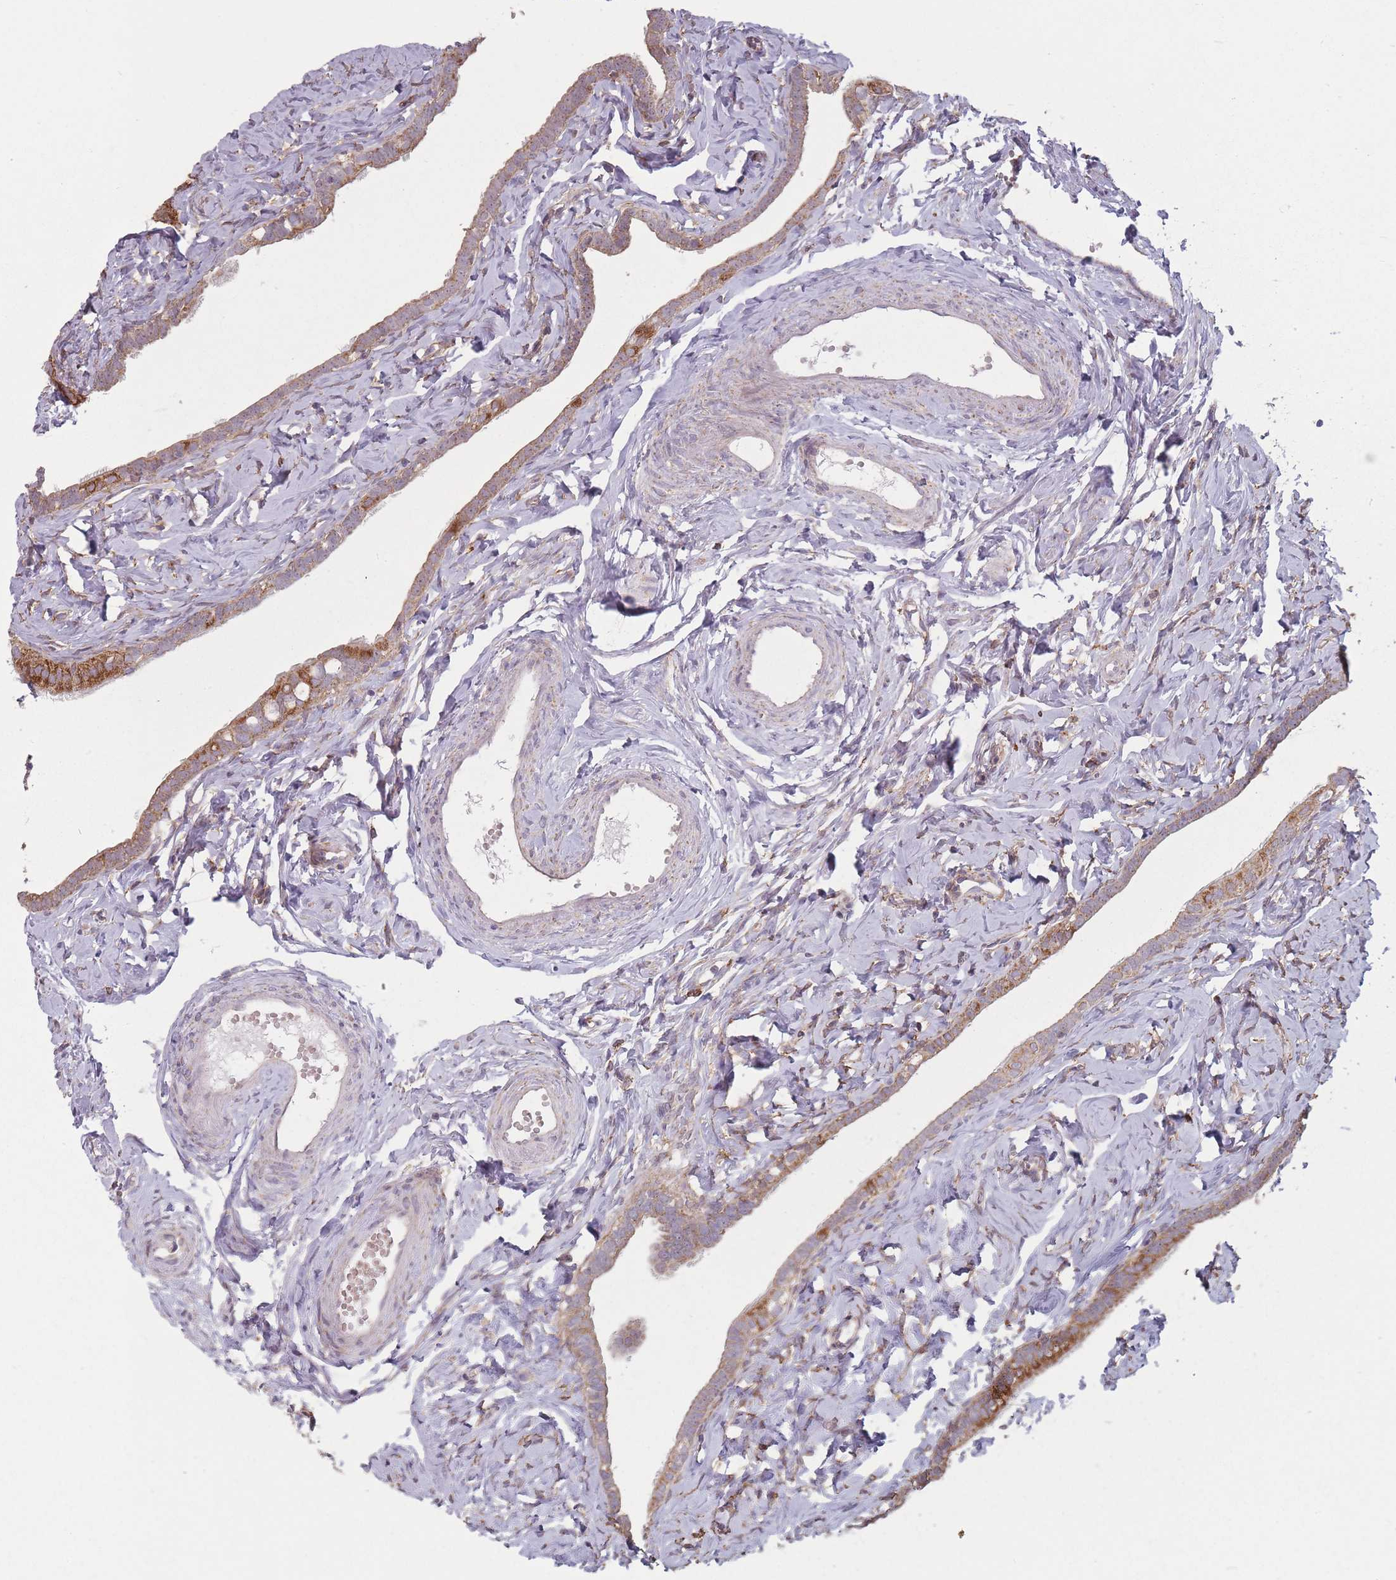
{"staining": {"intensity": "moderate", "quantity": ">75%", "location": "cytoplasmic/membranous"}, "tissue": "fallopian tube", "cell_type": "Glandular cells", "image_type": "normal", "snomed": [{"axis": "morphology", "description": "Normal tissue, NOS"}, {"axis": "topography", "description": "Fallopian tube"}], "caption": "Fallopian tube stained for a protein (brown) reveals moderate cytoplasmic/membranous positive expression in about >75% of glandular cells.", "gene": "OR10Q1", "patient": {"sex": "female", "age": 66}}